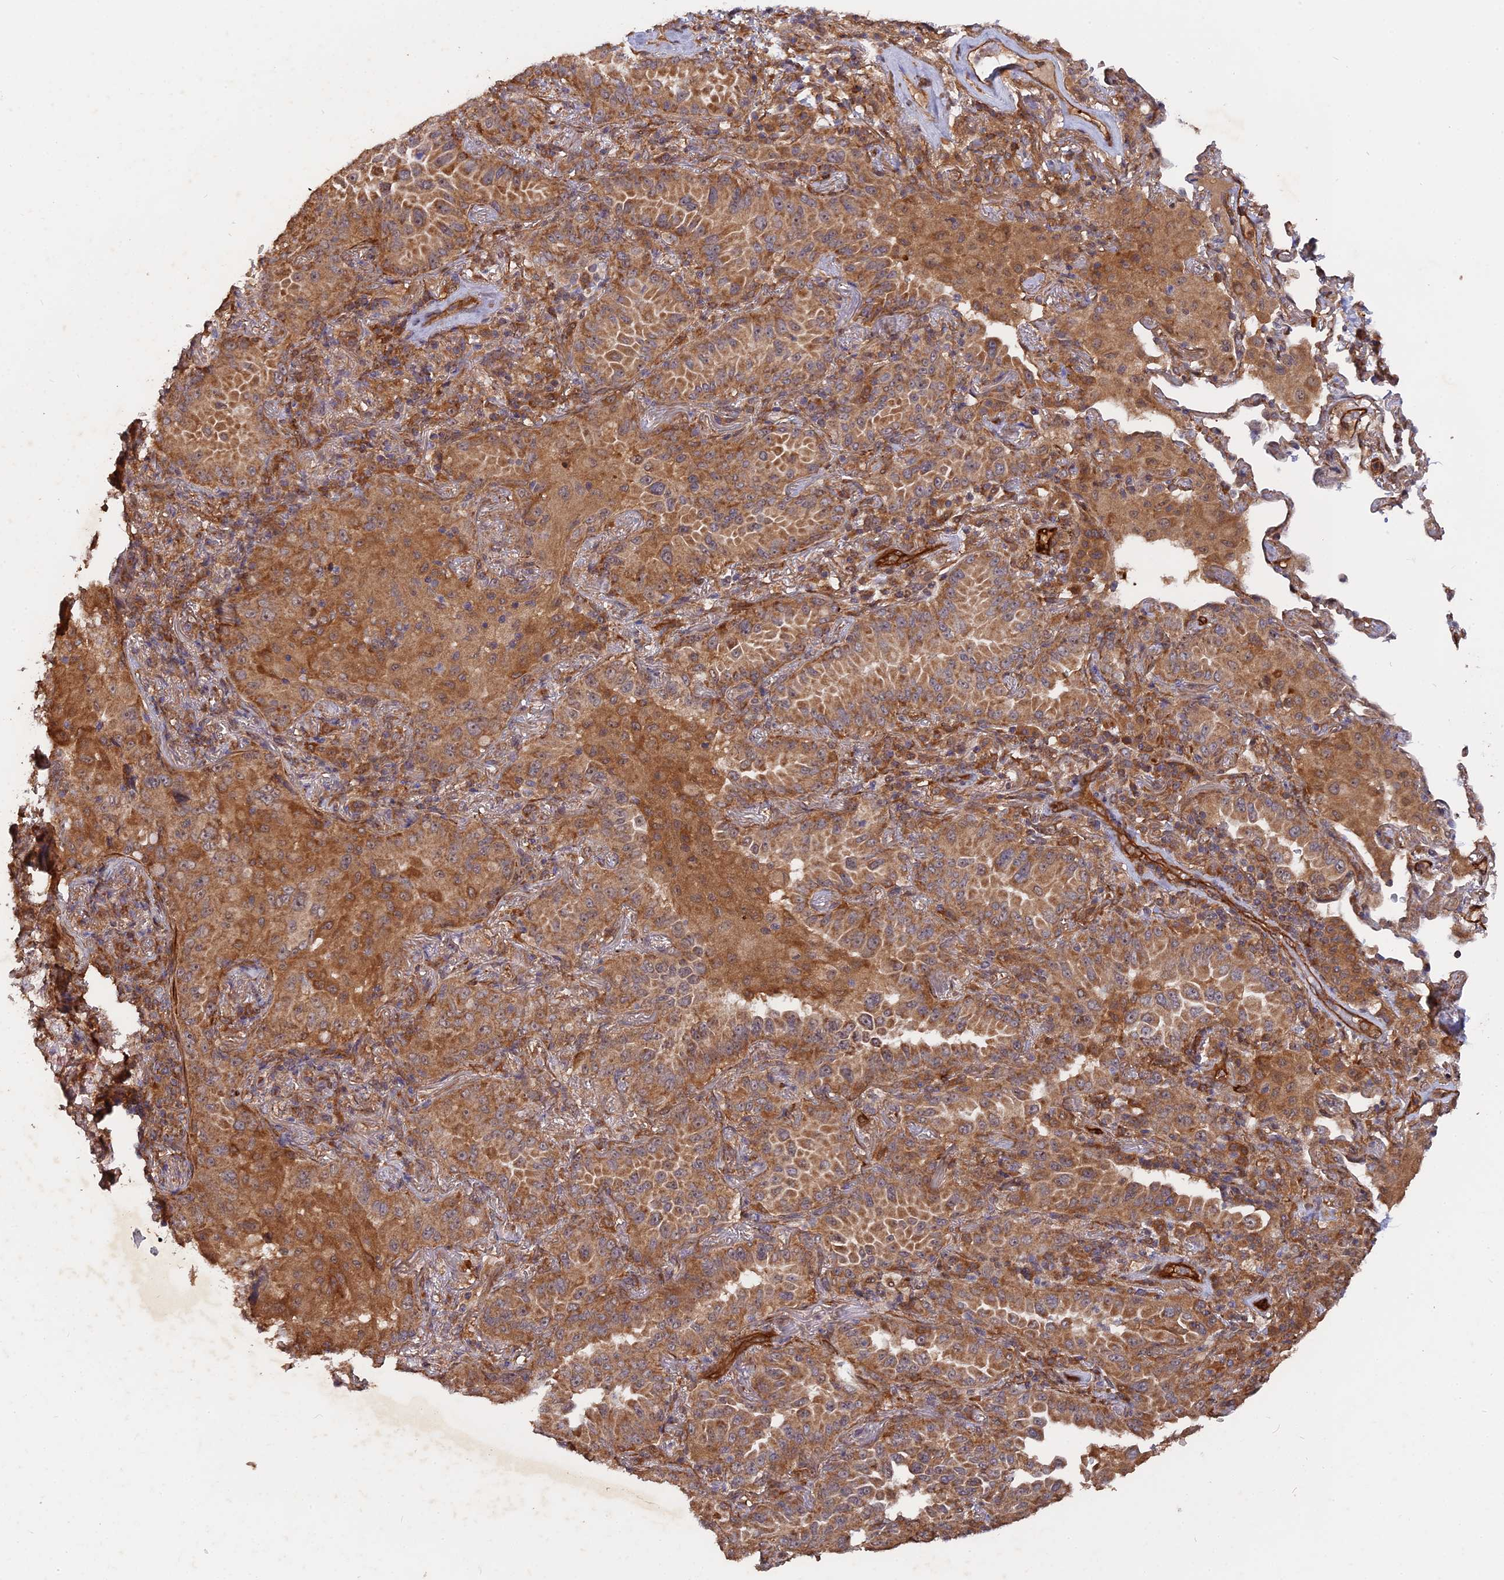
{"staining": {"intensity": "moderate", "quantity": ">75%", "location": "cytoplasmic/membranous"}, "tissue": "lung cancer", "cell_type": "Tumor cells", "image_type": "cancer", "snomed": [{"axis": "morphology", "description": "Adenocarcinoma, NOS"}, {"axis": "topography", "description": "Lung"}], "caption": "Immunohistochemistry (IHC) photomicrograph of lung cancer (adenocarcinoma) stained for a protein (brown), which demonstrates medium levels of moderate cytoplasmic/membranous staining in approximately >75% of tumor cells.", "gene": "SAC3D1", "patient": {"sex": "female", "age": 69}}